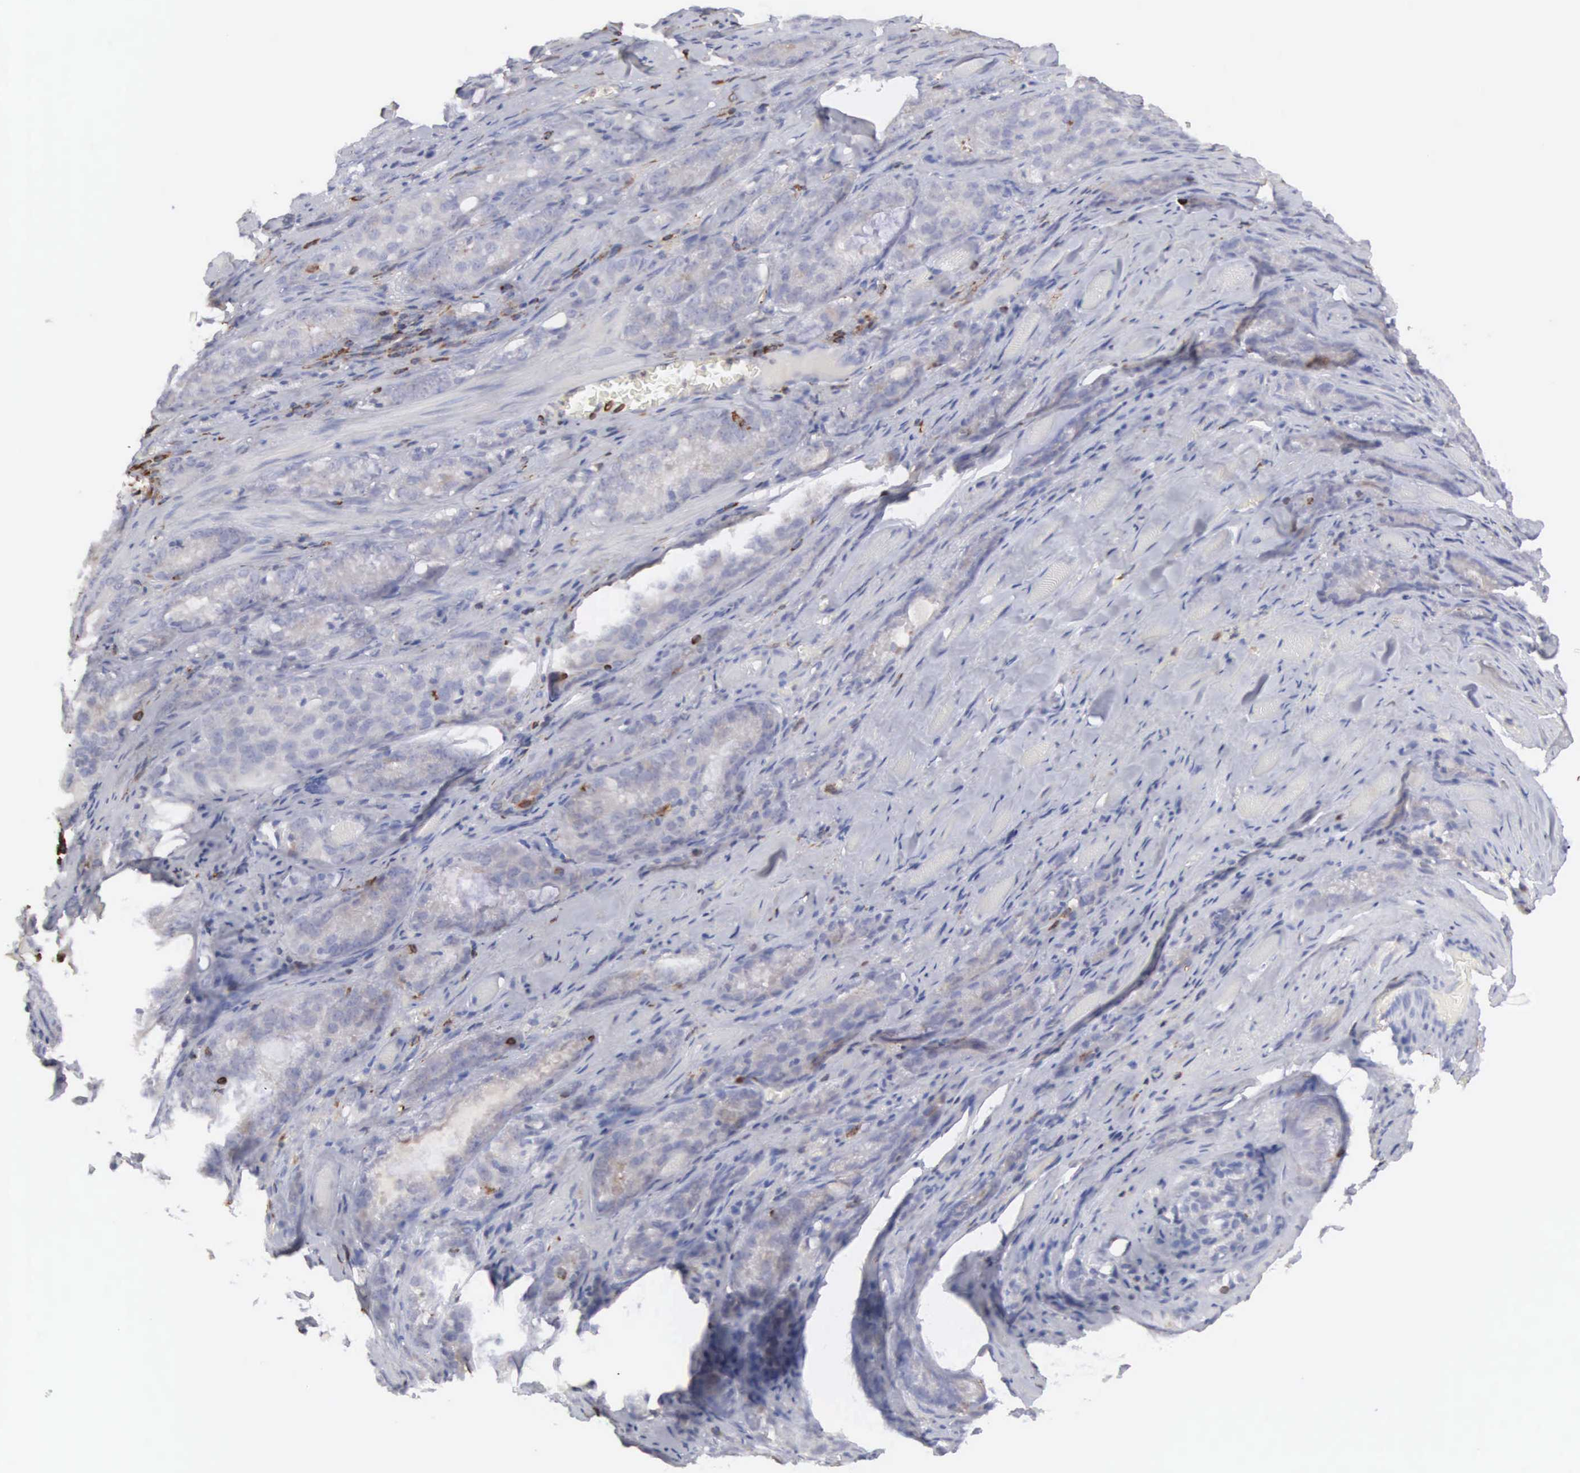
{"staining": {"intensity": "negative", "quantity": "none", "location": "none"}, "tissue": "colorectal cancer", "cell_type": "Tumor cells", "image_type": "cancer", "snomed": [{"axis": "morphology", "description": "Adenocarcinoma, NOS"}, {"axis": "topography", "description": "Colon"}], "caption": "This is an immunohistochemistry micrograph of human colorectal cancer. There is no staining in tumor cells.", "gene": "SH3BP1", "patient": {"sex": "male", "age": 55}}